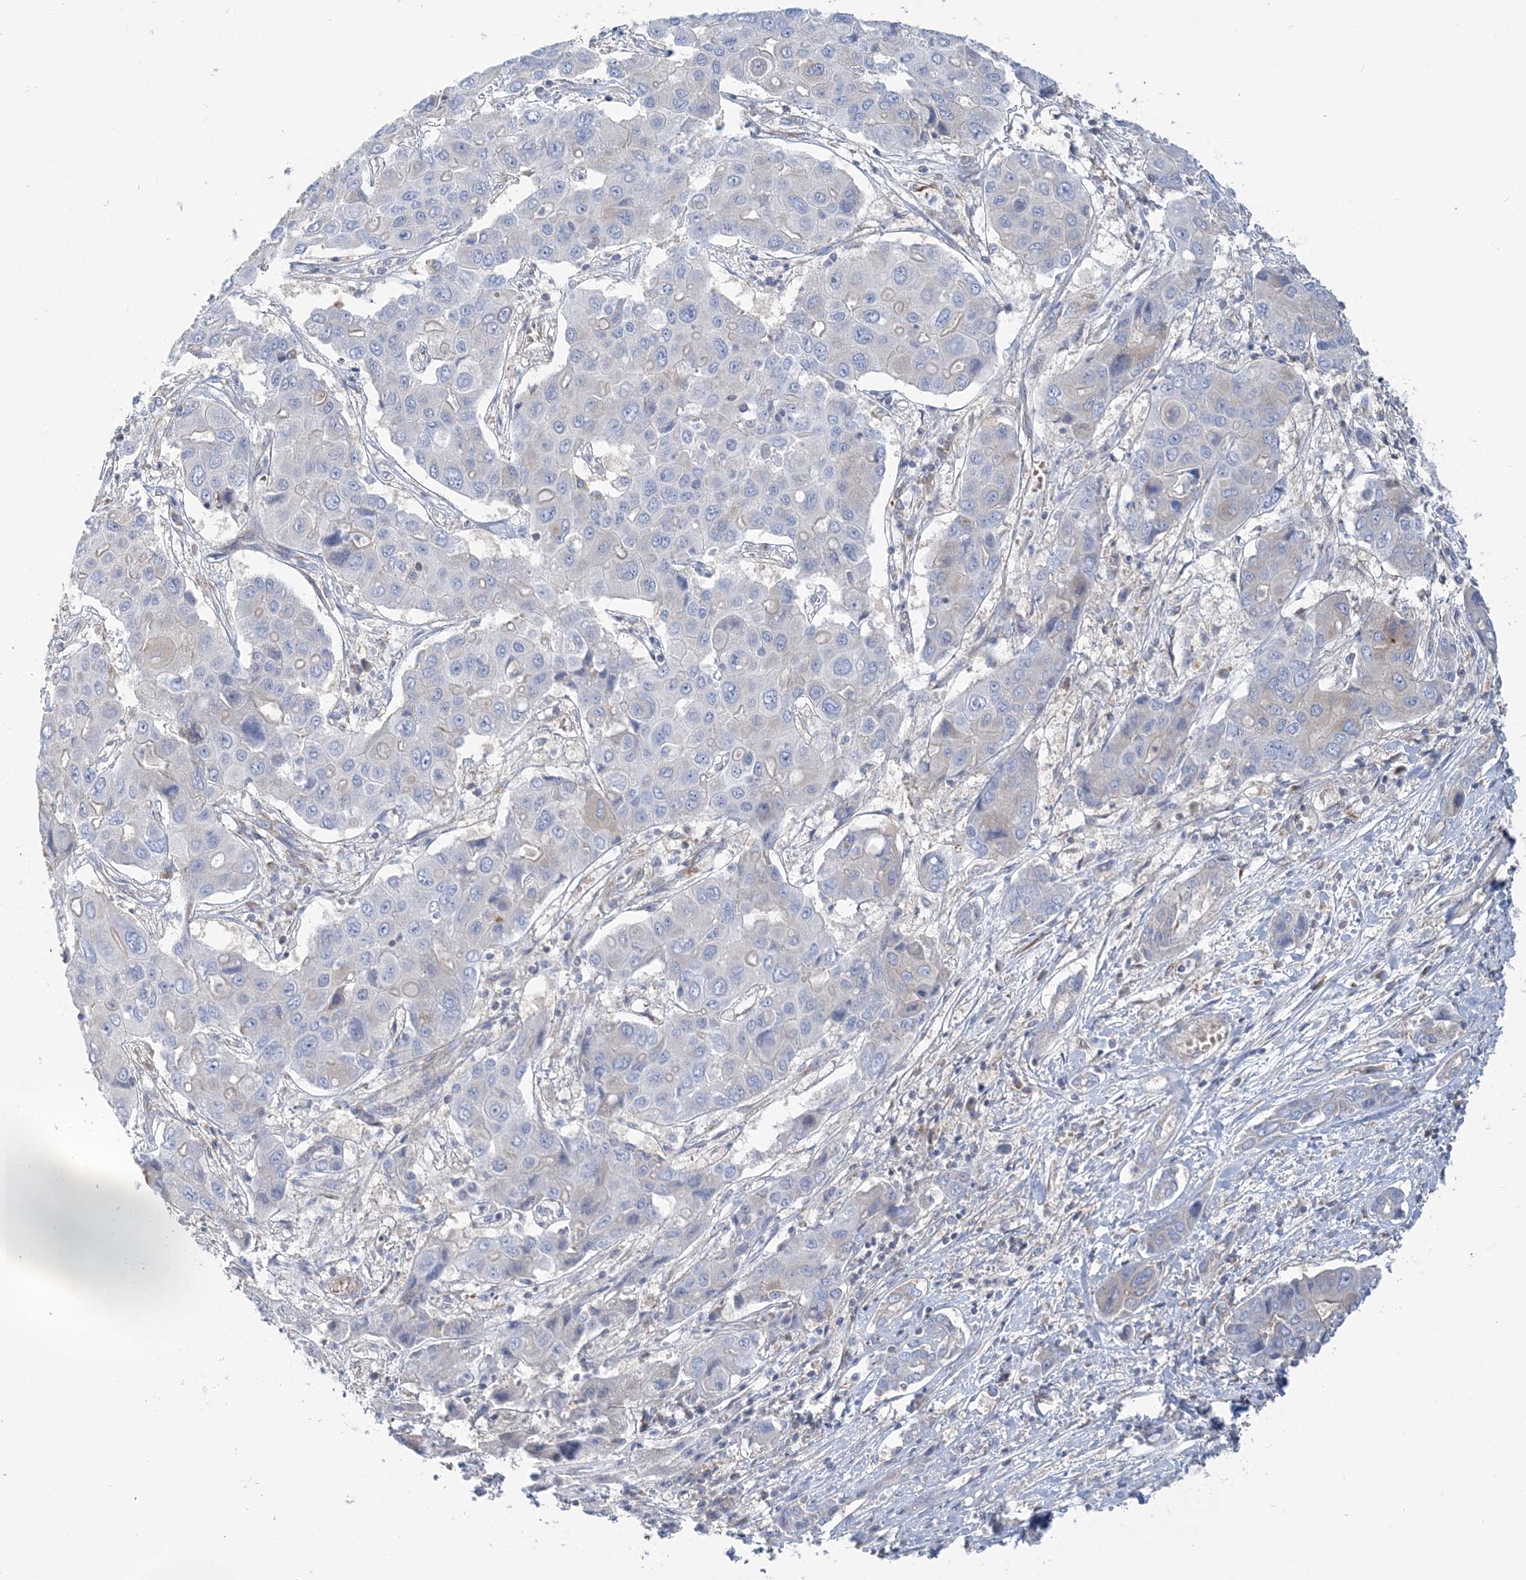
{"staining": {"intensity": "moderate", "quantity": "<25%", "location": "cytoplasmic/membranous"}, "tissue": "liver cancer", "cell_type": "Tumor cells", "image_type": "cancer", "snomed": [{"axis": "morphology", "description": "Cholangiocarcinoma"}, {"axis": "topography", "description": "Liver"}], "caption": "Immunohistochemistry (DAB) staining of liver cancer shows moderate cytoplasmic/membranous protein staining in approximately <25% of tumor cells.", "gene": "FAM114A2", "patient": {"sex": "male", "age": 67}}